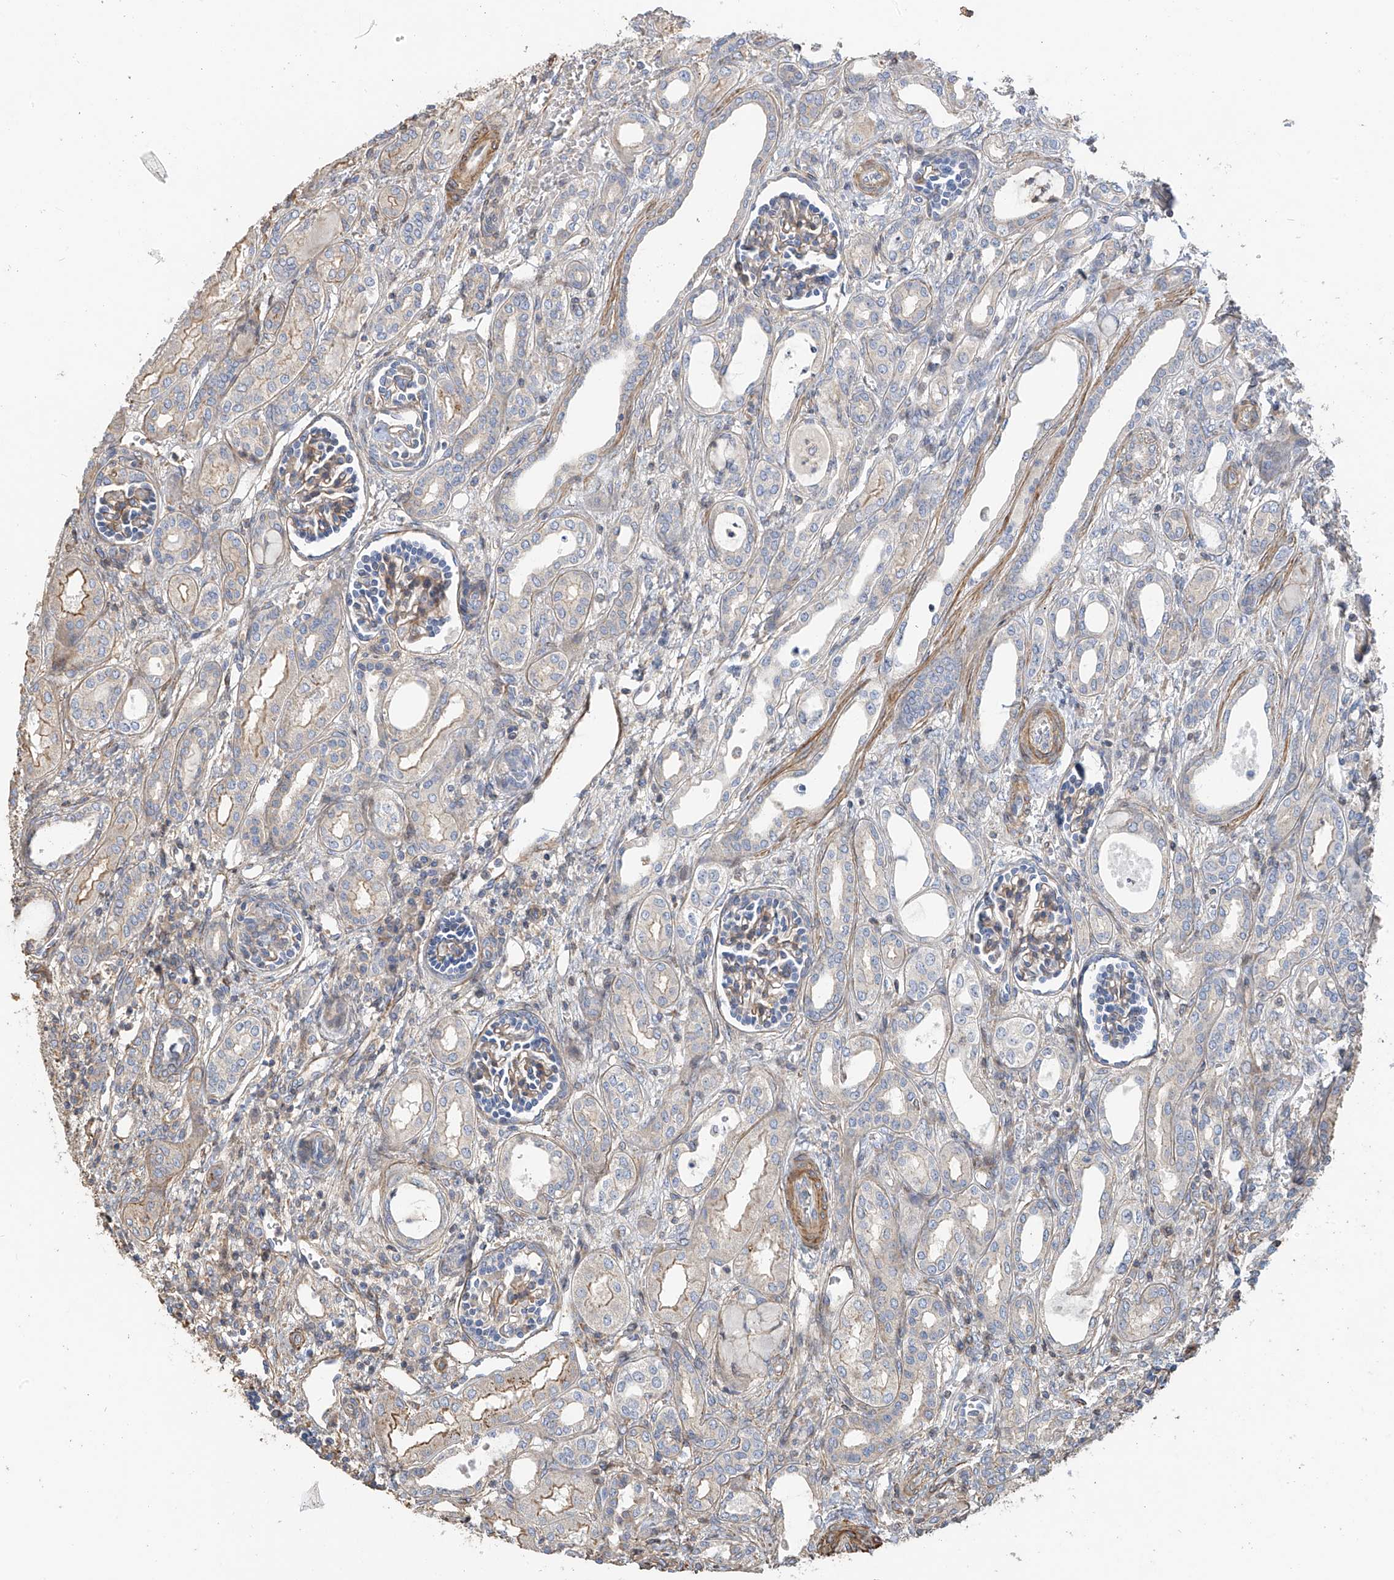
{"staining": {"intensity": "moderate", "quantity": "<25%", "location": "cytoplasmic/membranous"}, "tissue": "kidney", "cell_type": "Cells in glomeruli", "image_type": "normal", "snomed": [{"axis": "morphology", "description": "Normal tissue, NOS"}, {"axis": "morphology", "description": "Neoplasm, malignant, NOS"}, {"axis": "topography", "description": "Kidney"}], "caption": "Protein staining of benign kidney demonstrates moderate cytoplasmic/membranous staining in approximately <25% of cells in glomeruli.", "gene": "SLC43A3", "patient": {"sex": "female", "age": 1}}